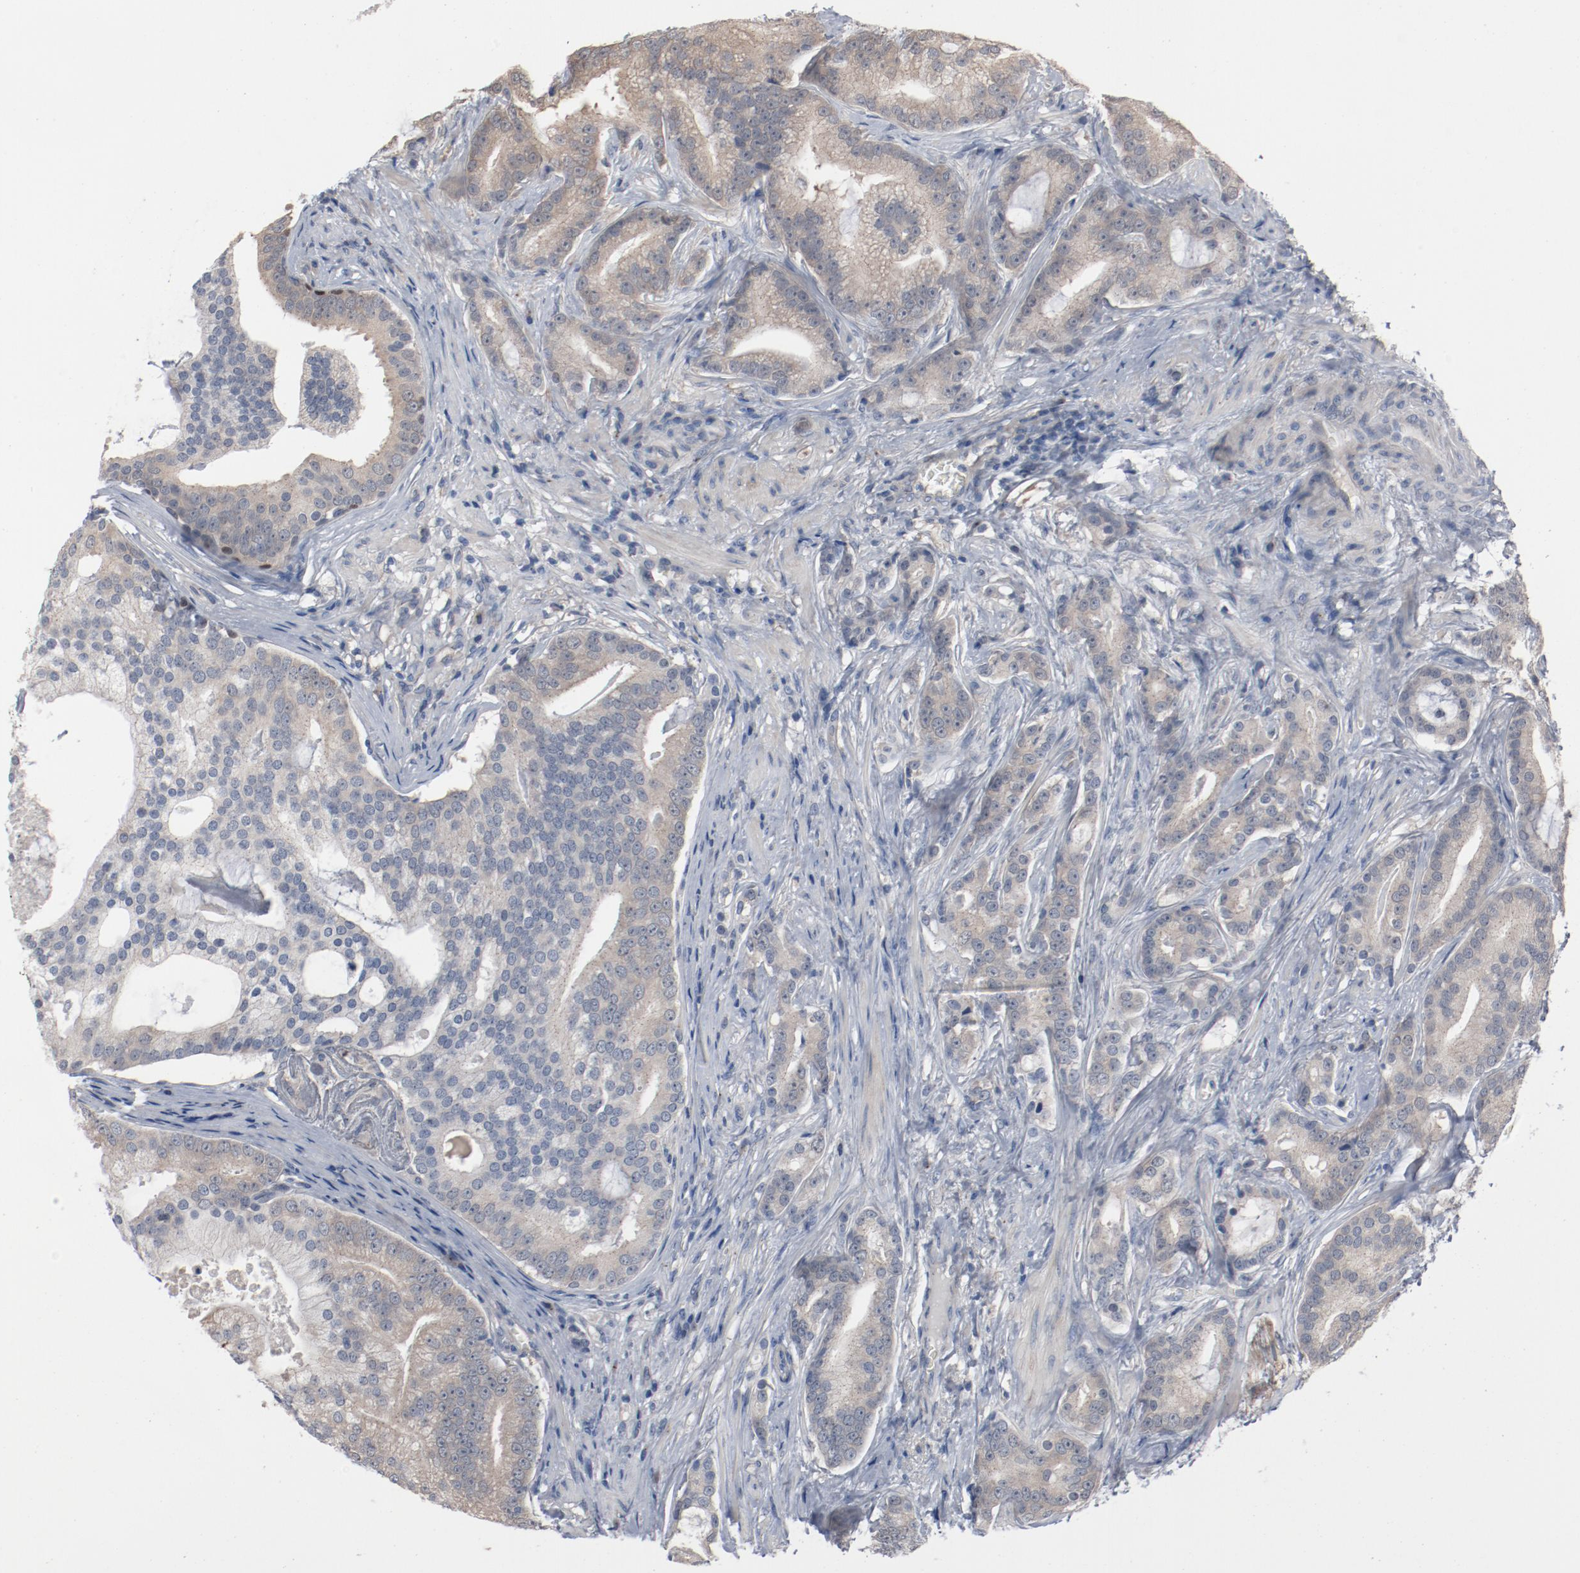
{"staining": {"intensity": "weak", "quantity": ">75%", "location": "cytoplasmic/membranous"}, "tissue": "prostate cancer", "cell_type": "Tumor cells", "image_type": "cancer", "snomed": [{"axis": "morphology", "description": "Adenocarcinoma, Low grade"}, {"axis": "topography", "description": "Prostate"}], "caption": "Immunohistochemistry (IHC) (DAB) staining of human low-grade adenocarcinoma (prostate) shows weak cytoplasmic/membranous protein positivity in approximately >75% of tumor cells. (IHC, brightfield microscopy, high magnification).", "gene": "DNAL4", "patient": {"sex": "male", "age": 58}}